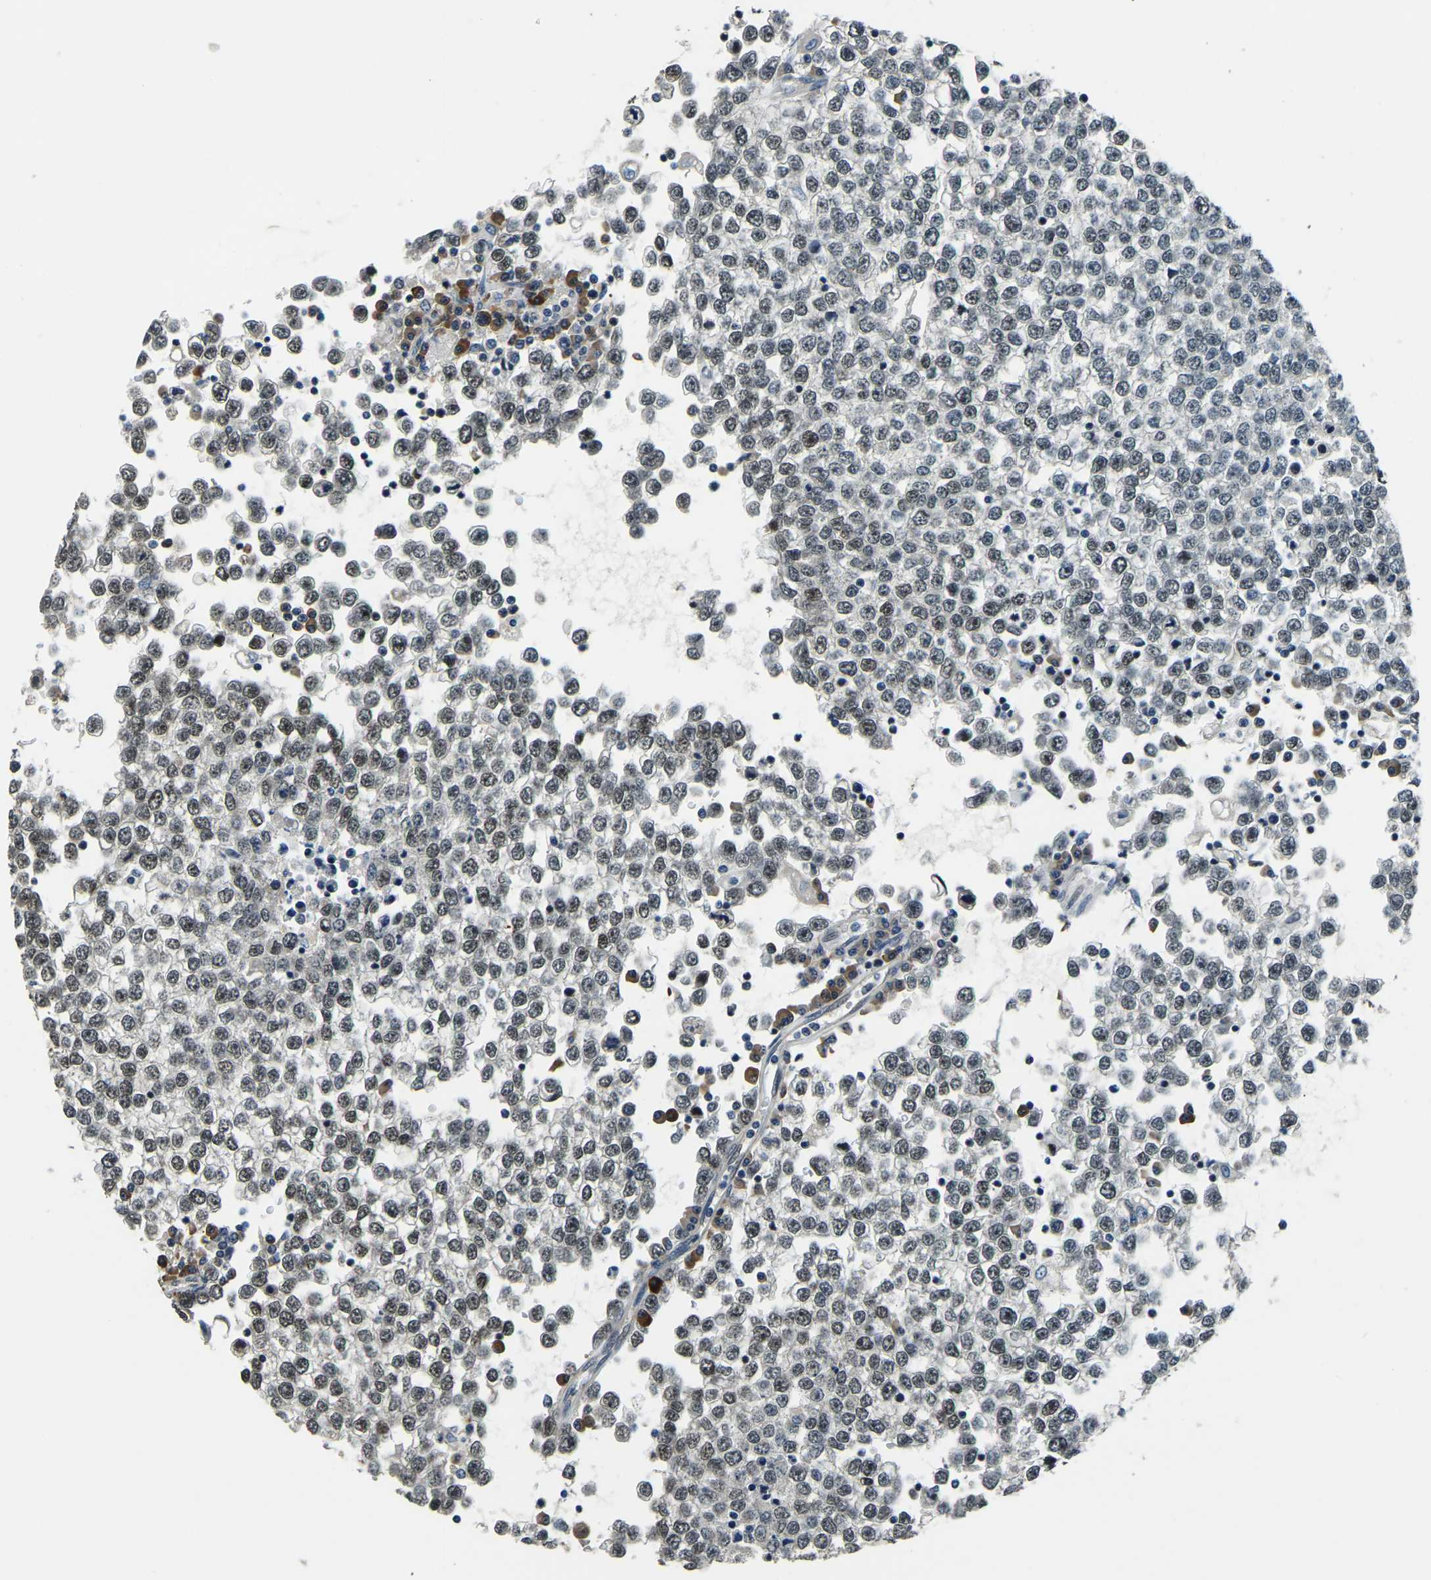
{"staining": {"intensity": "strong", "quantity": "25%-75%", "location": "nuclear"}, "tissue": "testis cancer", "cell_type": "Tumor cells", "image_type": "cancer", "snomed": [{"axis": "morphology", "description": "Seminoma, NOS"}, {"axis": "topography", "description": "Testis"}], "caption": "Testis cancer stained with a brown dye reveals strong nuclear positive staining in approximately 25%-75% of tumor cells.", "gene": "ING2", "patient": {"sex": "male", "age": 65}}